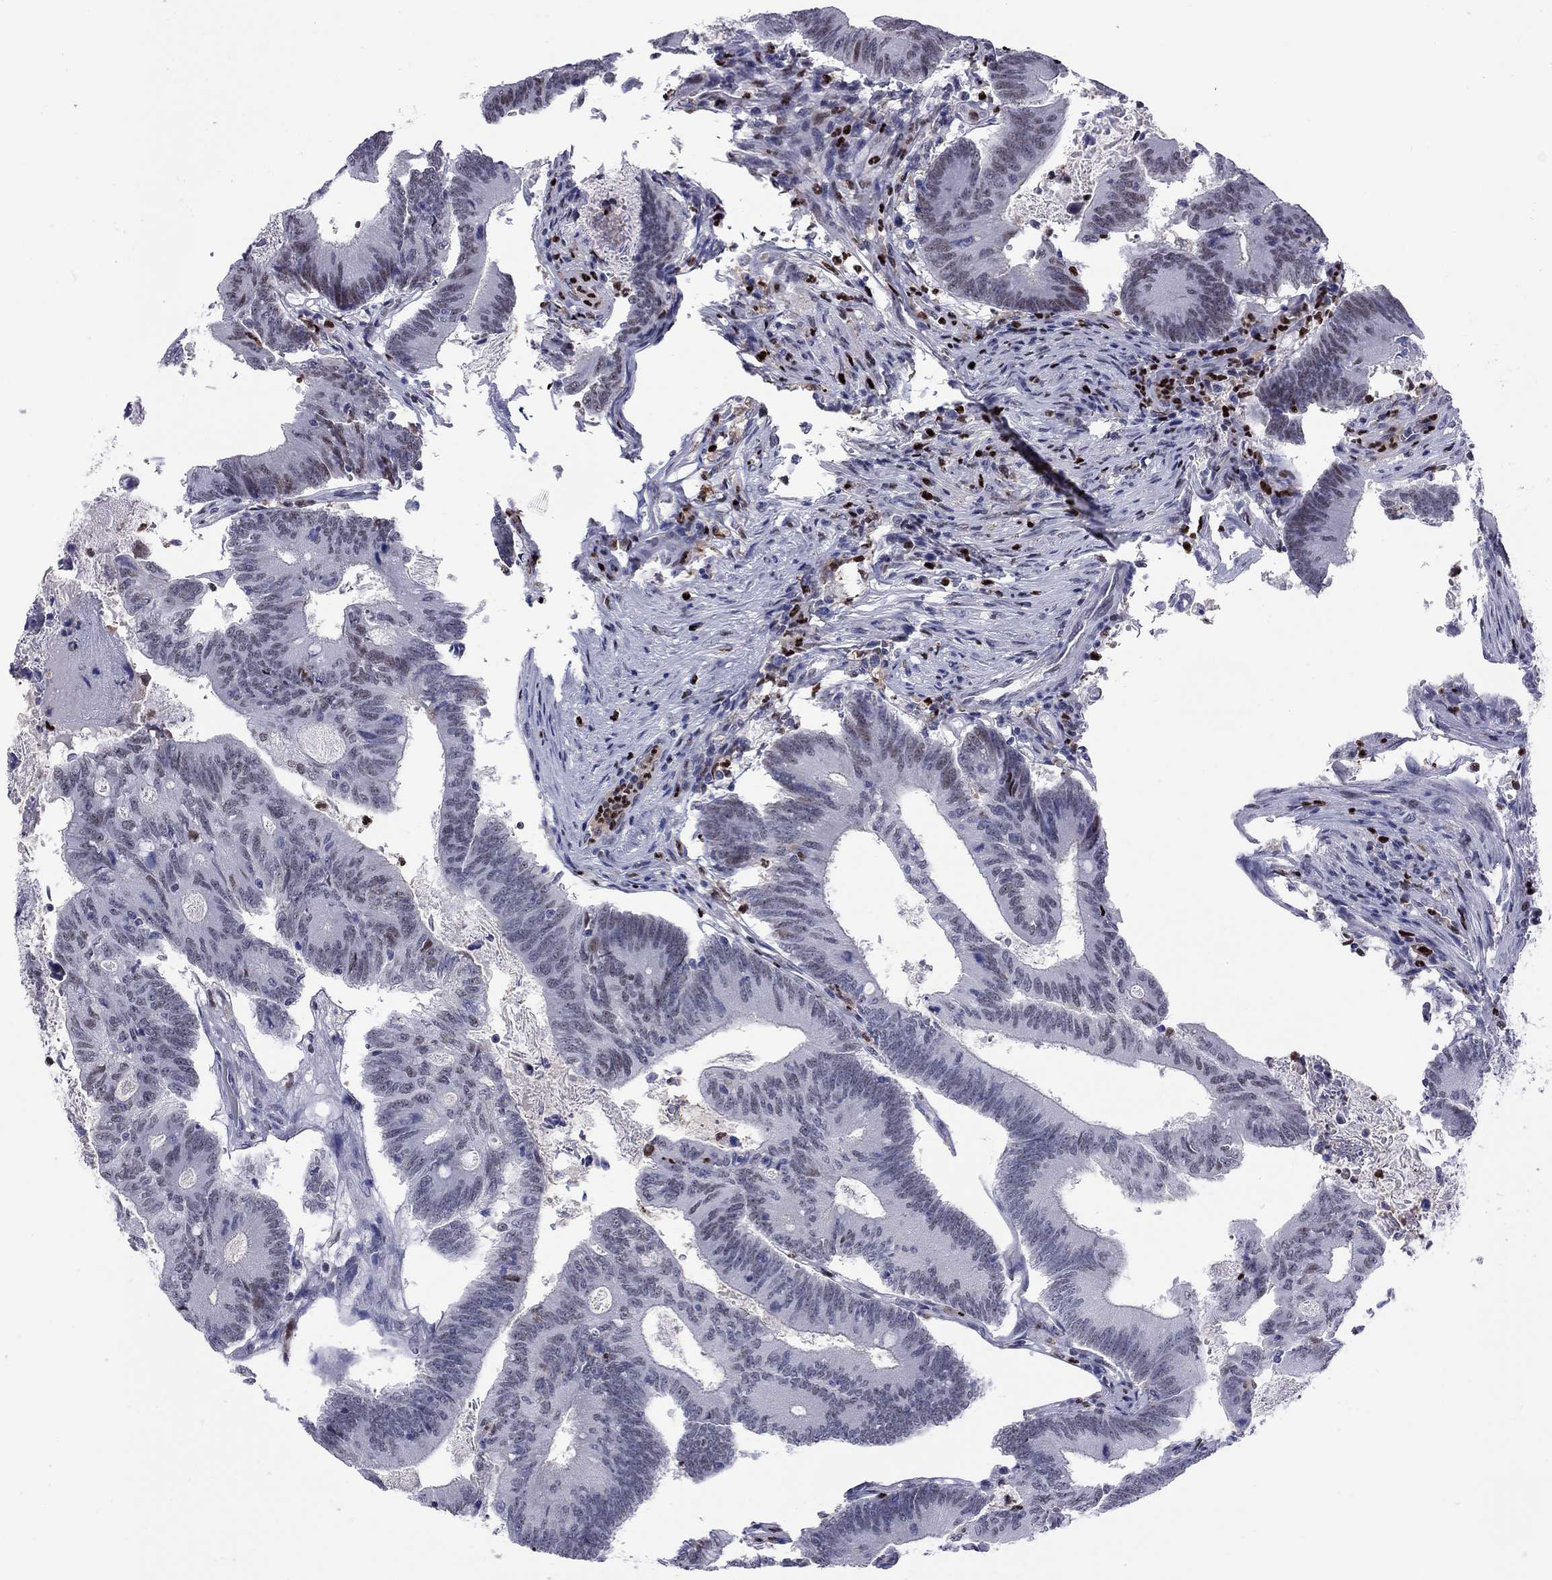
{"staining": {"intensity": "weak", "quantity": "<25%", "location": "nuclear"}, "tissue": "colorectal cancer", "cell_type": "Tumor cells", "image_type": "cancer", "snomed": [{"axis": "morphology", "description": "Adenocarcinoma, NOS"}, {"axis": "topography", "description": "Colon"}], "caption": "DAB immunohistochemical staining of human colorectal cancer (adenocarcinoma) displays no significant positivity in tumor cells.", "gene": "PCGF3", "patient": {"sex": "female", "age": 70}}